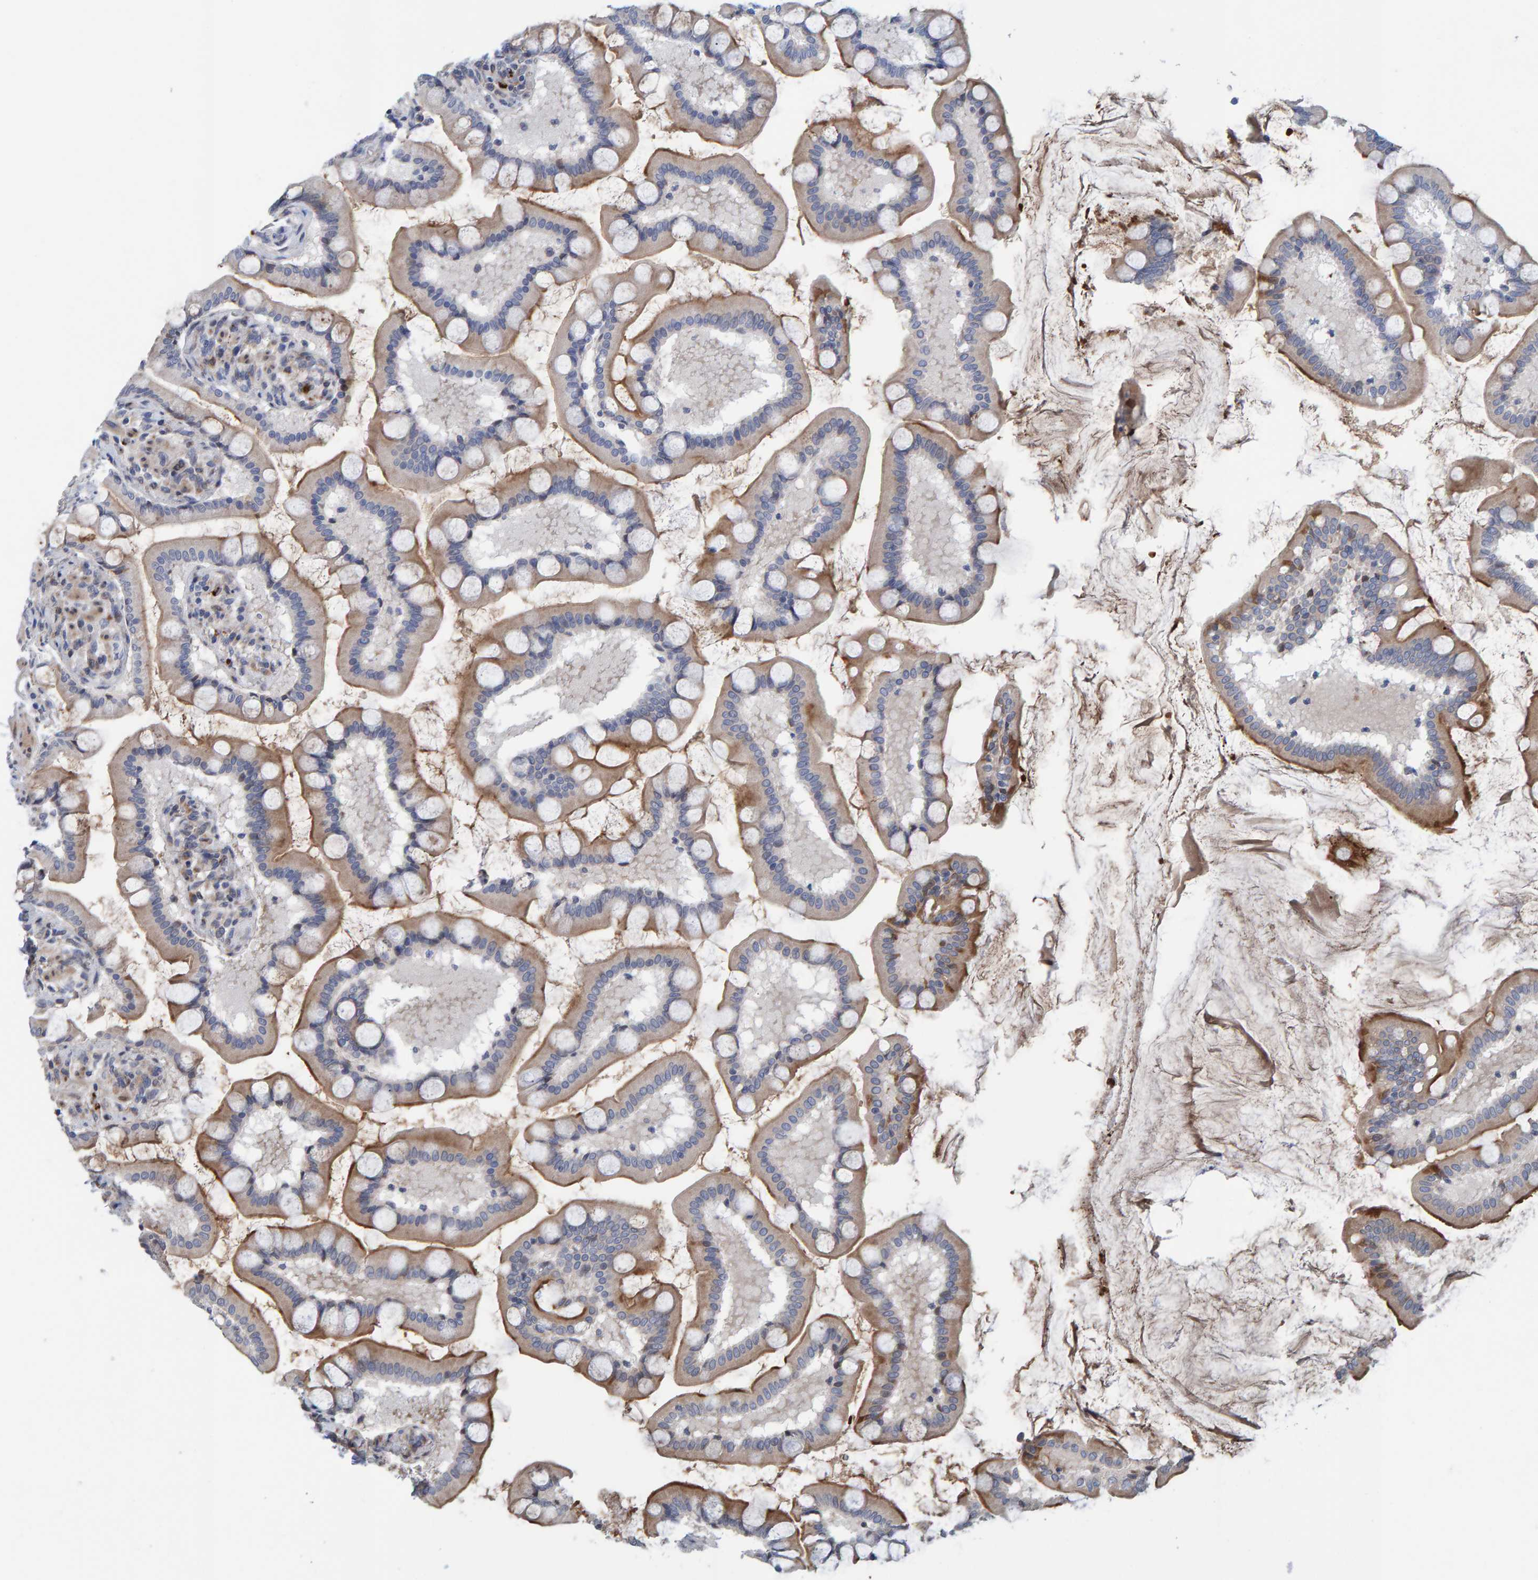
{"staining": {"intensity": "moderate", "quantity": "25%-75%", "location": "cytoplasmic/membranous"}, "tissue": "small intestine", "cell_type": "Glandular cells", "image_type": "normal", "snomed": [{"axis": "morphology", "description": "Normal tissue, NOS"}, {"axis": "topography", "description": "Small intestine"}], "caption": "Immunohistochemical staining of benign human small intestine demonstrates moderate cytoplasmic/membranous protein staining in about 25%-75% of glandular cells. The protein is shown in brown color, while the nuclei are stained blue.", "gene": "MFSD6L", "patient": {"sex": "male", "age": 41}}